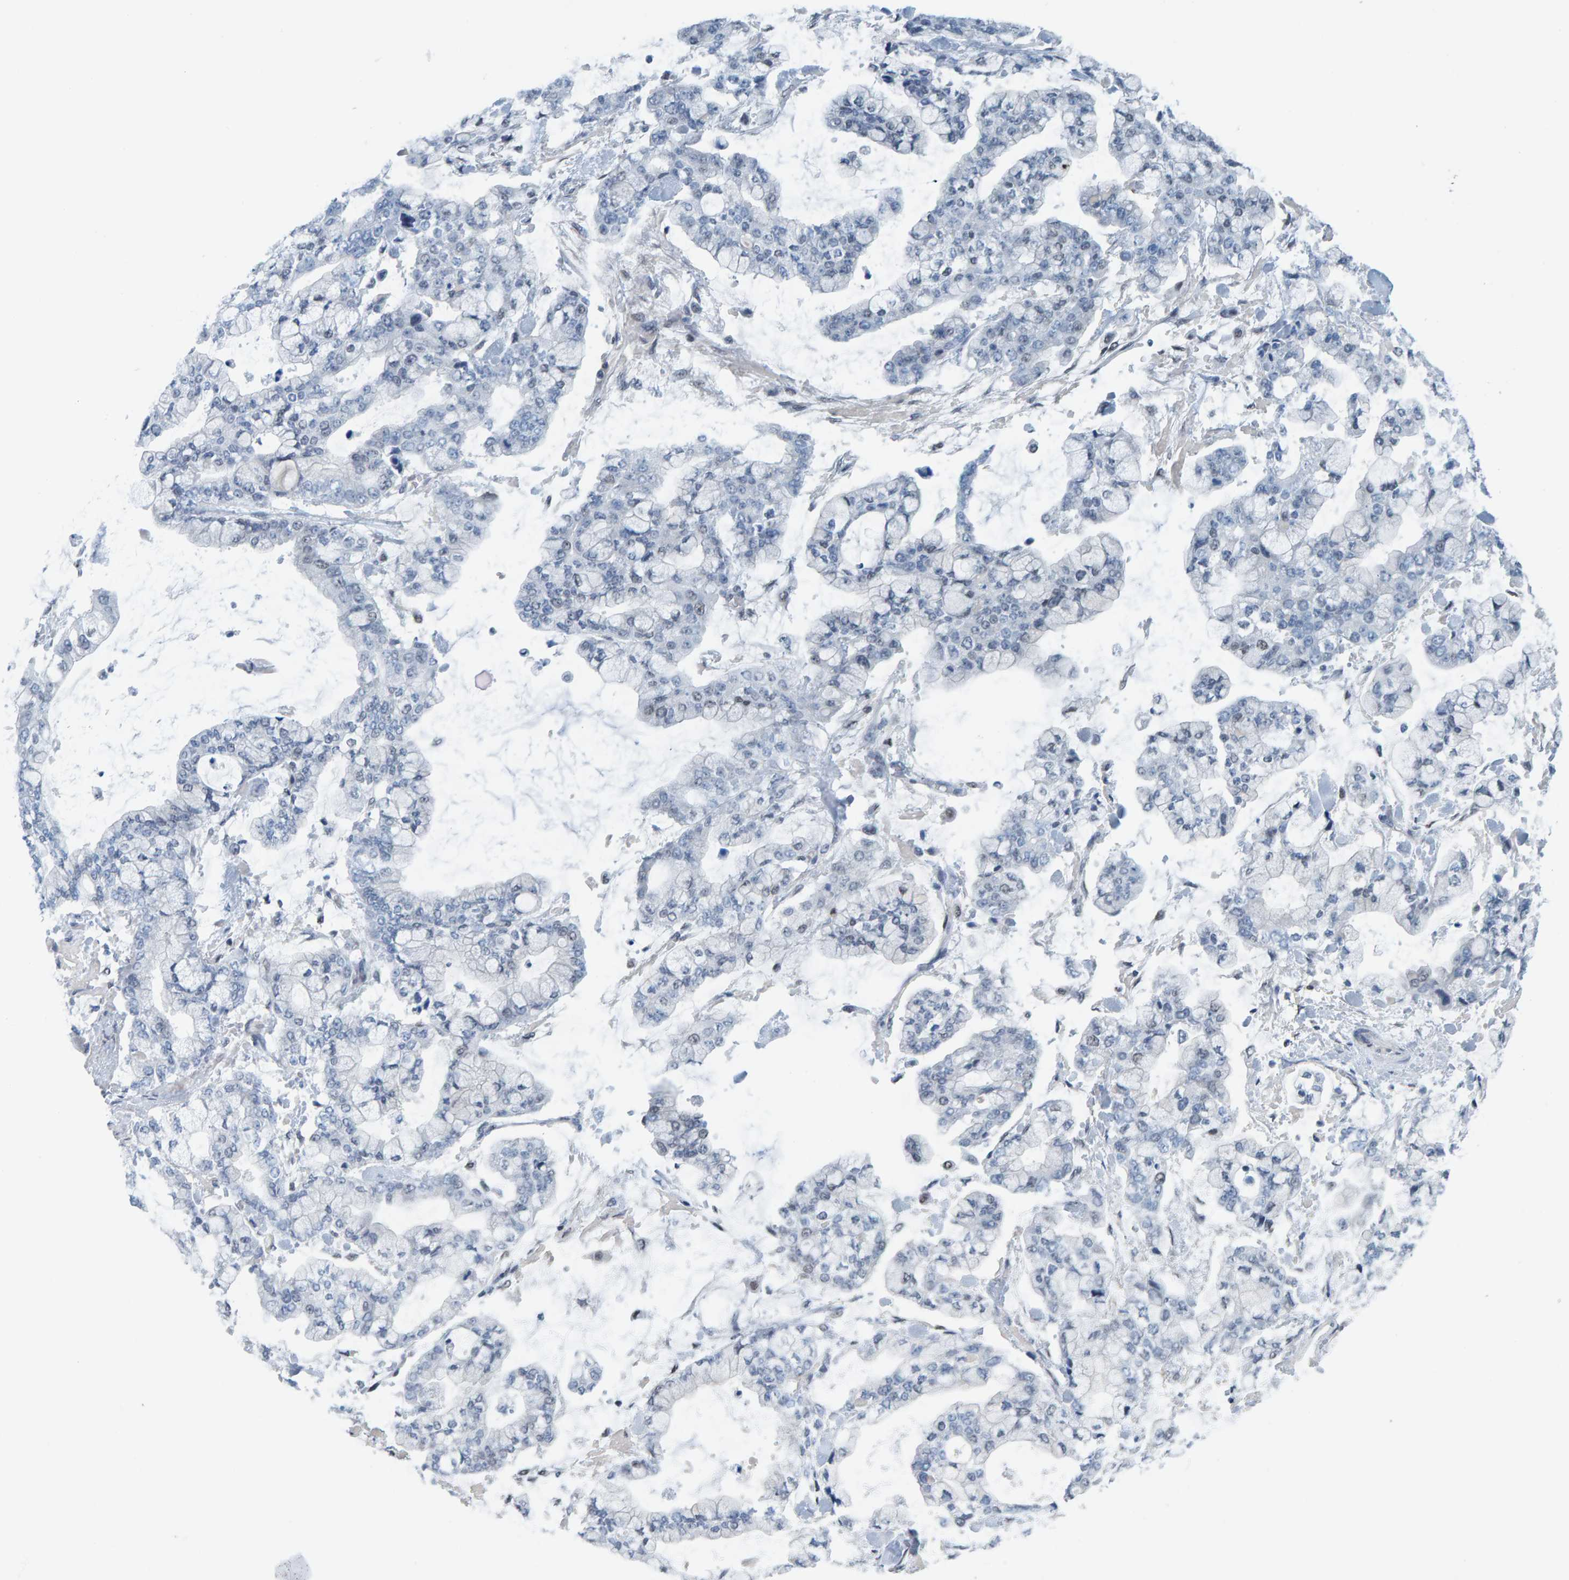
{"staining": {"intensity": "negative", "quantity": "none", "location": "none"}, "tissue": "stomach cancer", "cell_type": "Tumor cells", "image_type": "cancer", "snomed": [{"axis": "morphology", "description": "Normal tissue, NOS"}, {"axis": "morphology", "description": "Adenocarcinoma, NOS"}, {"axis": "topography", "description": "Stomach, upper"}, {"axis": "topography", "description": "Stomach"}], "caption": "Histopathology image shows no protein expression in tumor cells of stomach cancer (adenocarcinoma) tissue.", "gene": "CNP", "patient": {"sex": "male", "age": 76}}